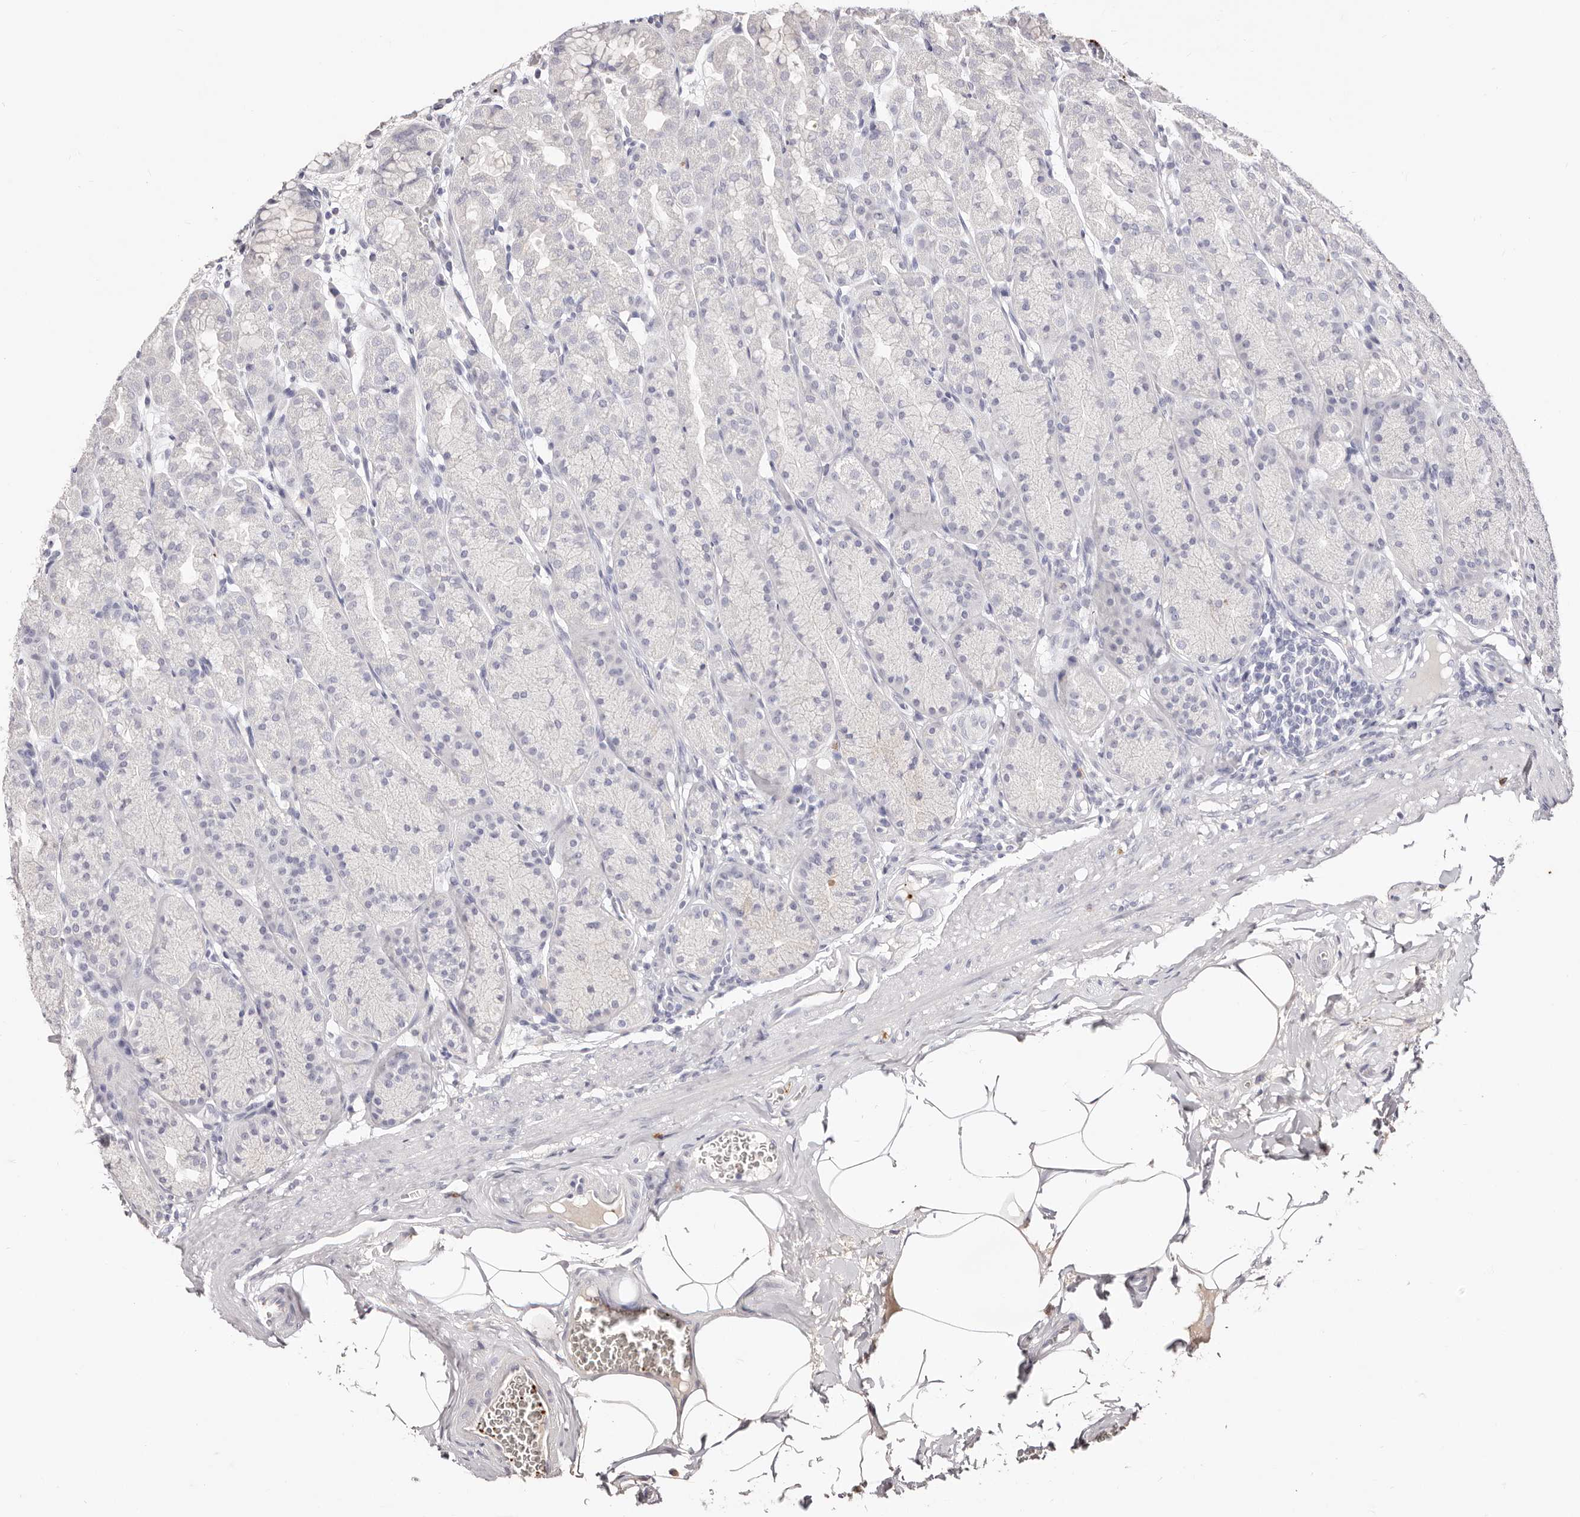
{"staining": {"intensity": "negative", "quantity": "none", "location": "none"}, "tissue": "stomach", "cell_type": "Glandular cells", "image_type": "normal", "snomed": [{"axis": "morphology", "description": "Normal tissue, NOS"}, {"axis": "topography", "description": "Stomach"}], "caption": "The immunohistochemistry histopathology image has no significant staining in glandular cells of stomach. (DAB (3,3'-diaminobenzidine) immunohistochemistry, high magnification).", "gene": "PF4", "patient": {"sex": "male", "age": 42}}